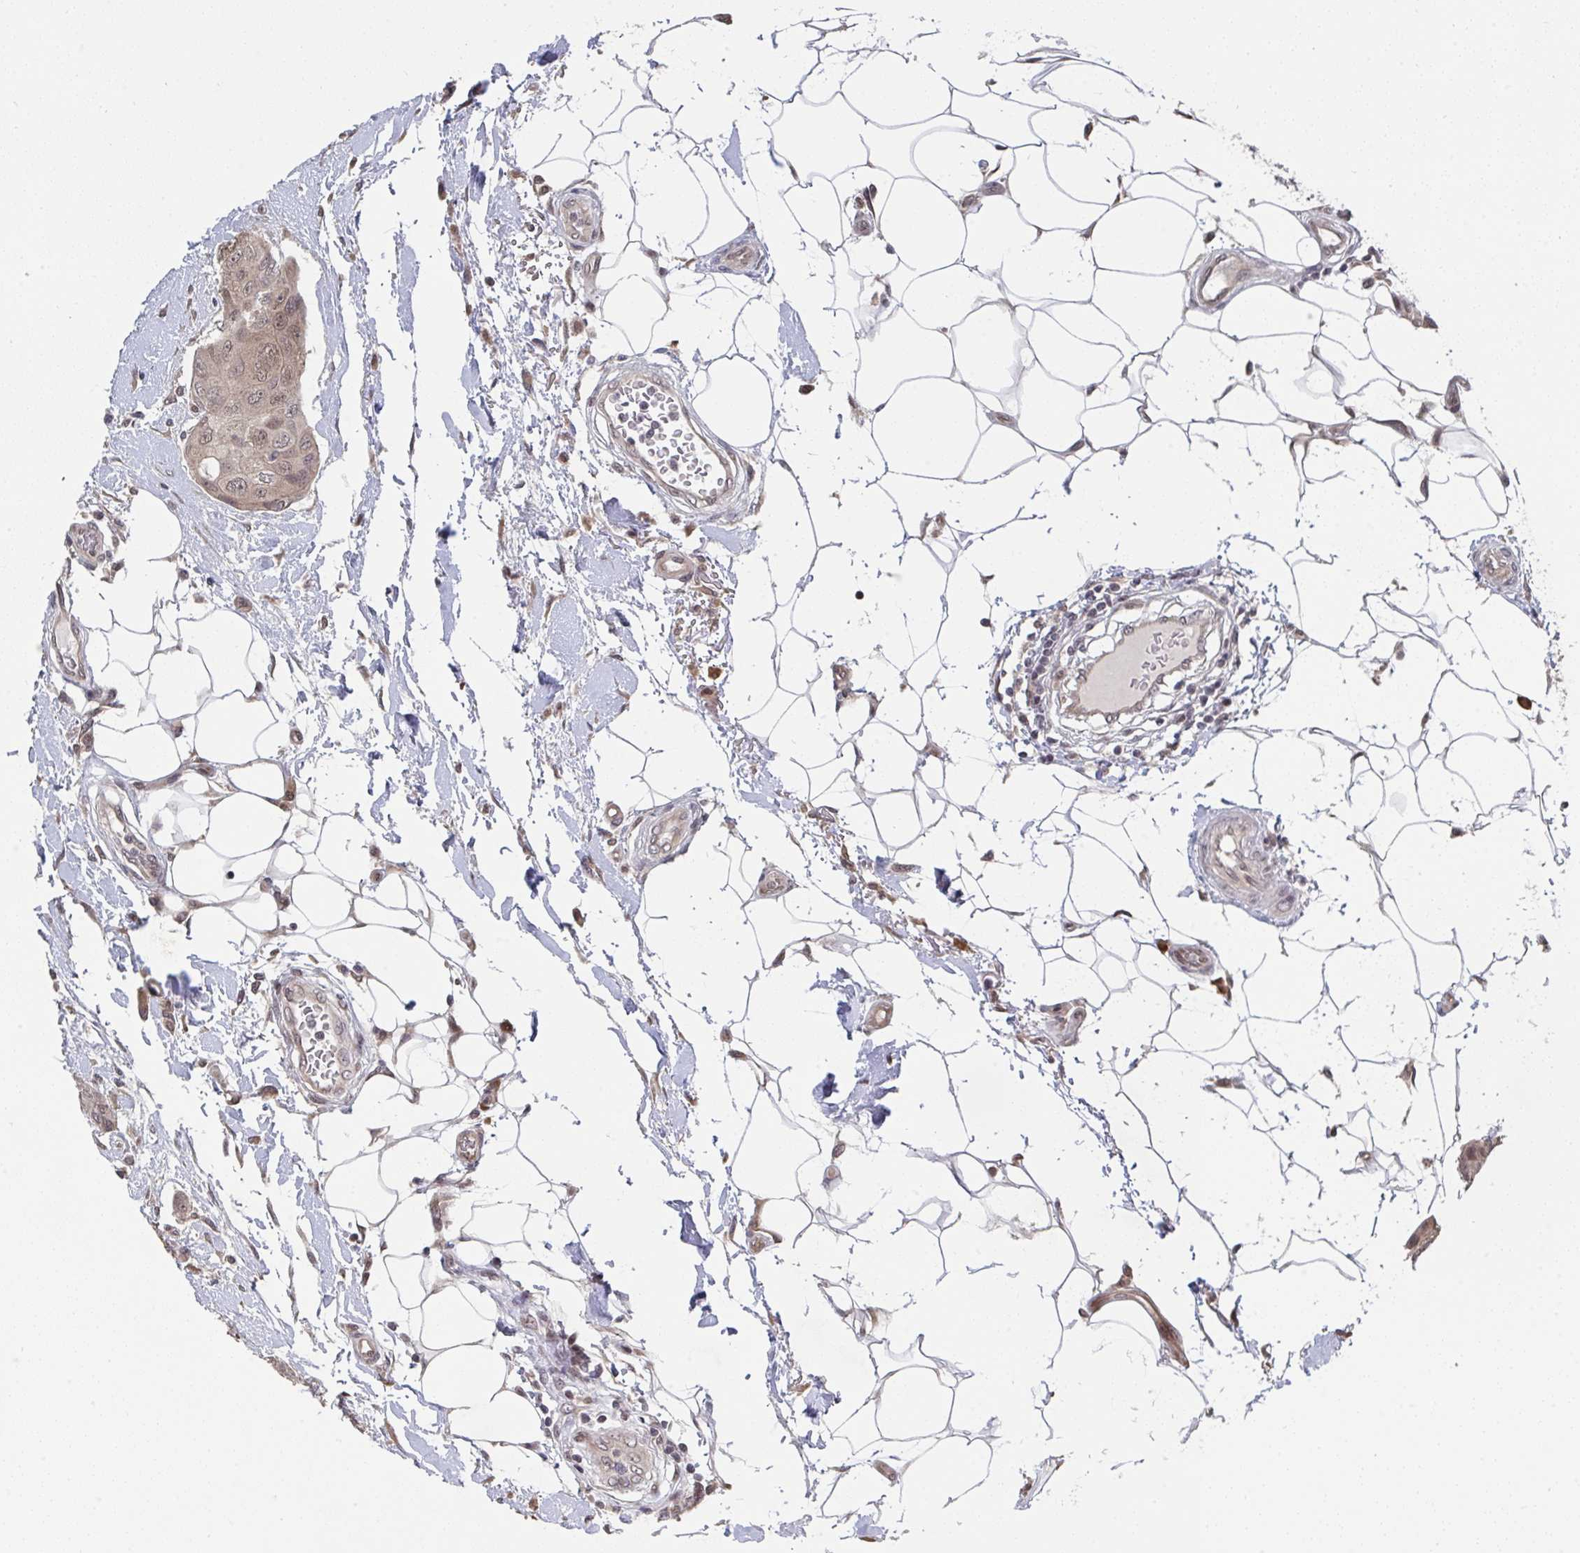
{"staining": {"intensity": "weak", "quantity": ">75%", "location": "nuclear"}, "tissue": "breast cancer", "cell_type": "Tumor cells", "image_type": "cancer", "snomed": [{"axis": "morphology", "description": "Duct carcinoma"}, {"axis": "topography", "description": "Breast"}, {"axis": "topography", "description": "Lymph node"}], "caption": "Breast cancer (invasive ductal carcinoma) stained for a protein (brown) demonstrates weak nuclear positive expression in approximately >75% of tumor cells.", "gene": "JMJD1C", "patient": {"sex": "female", "age": 80}}